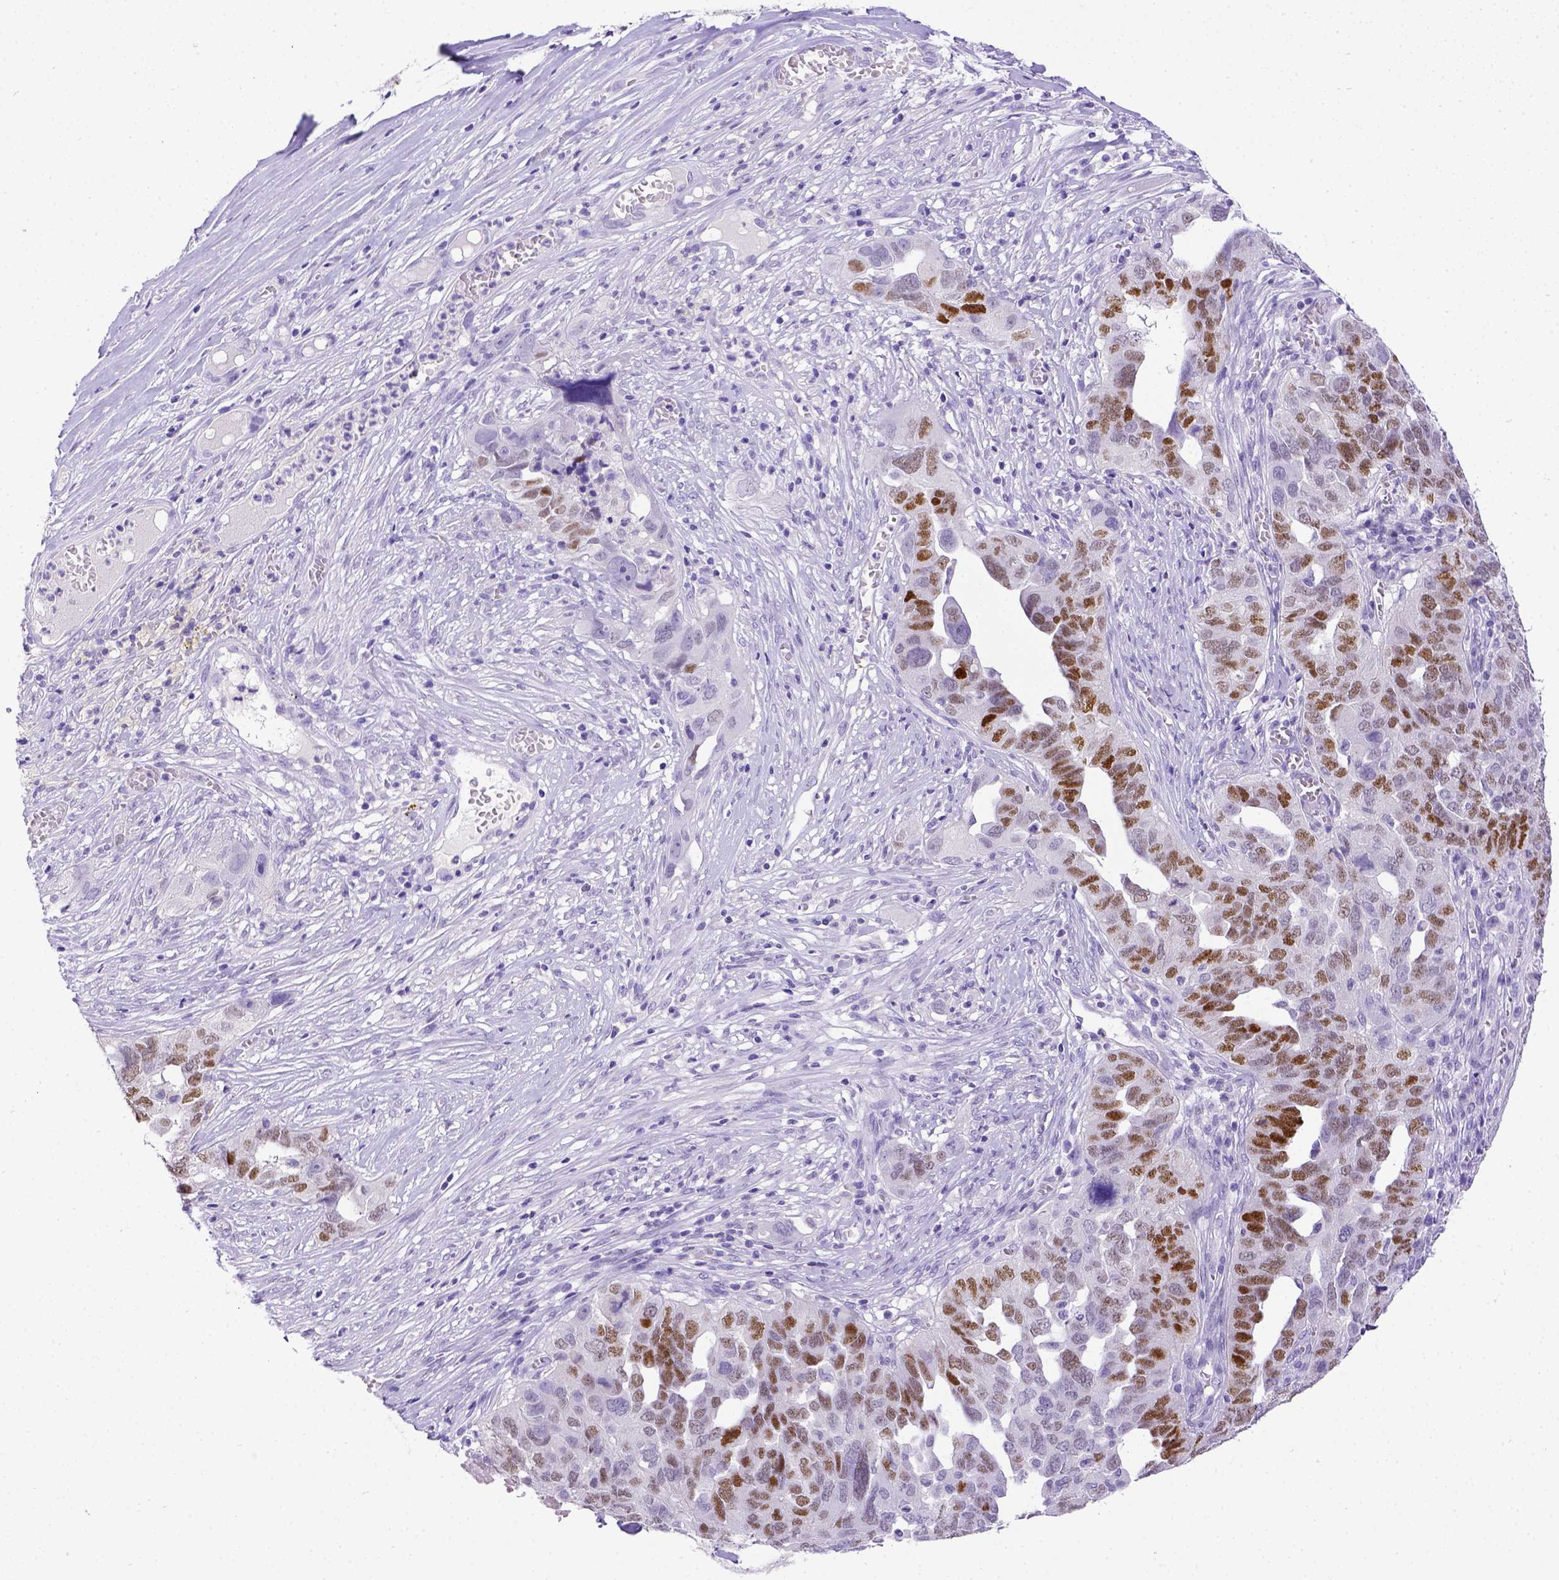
{"staining": {"intensity": "strong", "quantity": "<25%", "location": "nuclear"}, "tissue": "ovarian cancer", "cell_type": "Tumor cells", "image_type": "cancer", "snomed": [{"axis": "morphology", "description": "Carcinoma, endometroid"}, {"axis": "topography", "description": "Soft tissue"}, {"axis": "topography", "description": "Ovary"}], "caption": "A histopathology image of human ovarian endometroid carcinoma stained for a protein demonstrates strong nuclear brown staining in tumor cells.", "gene": "ESR1", "patient": {"sex": "female", "age": 52}}